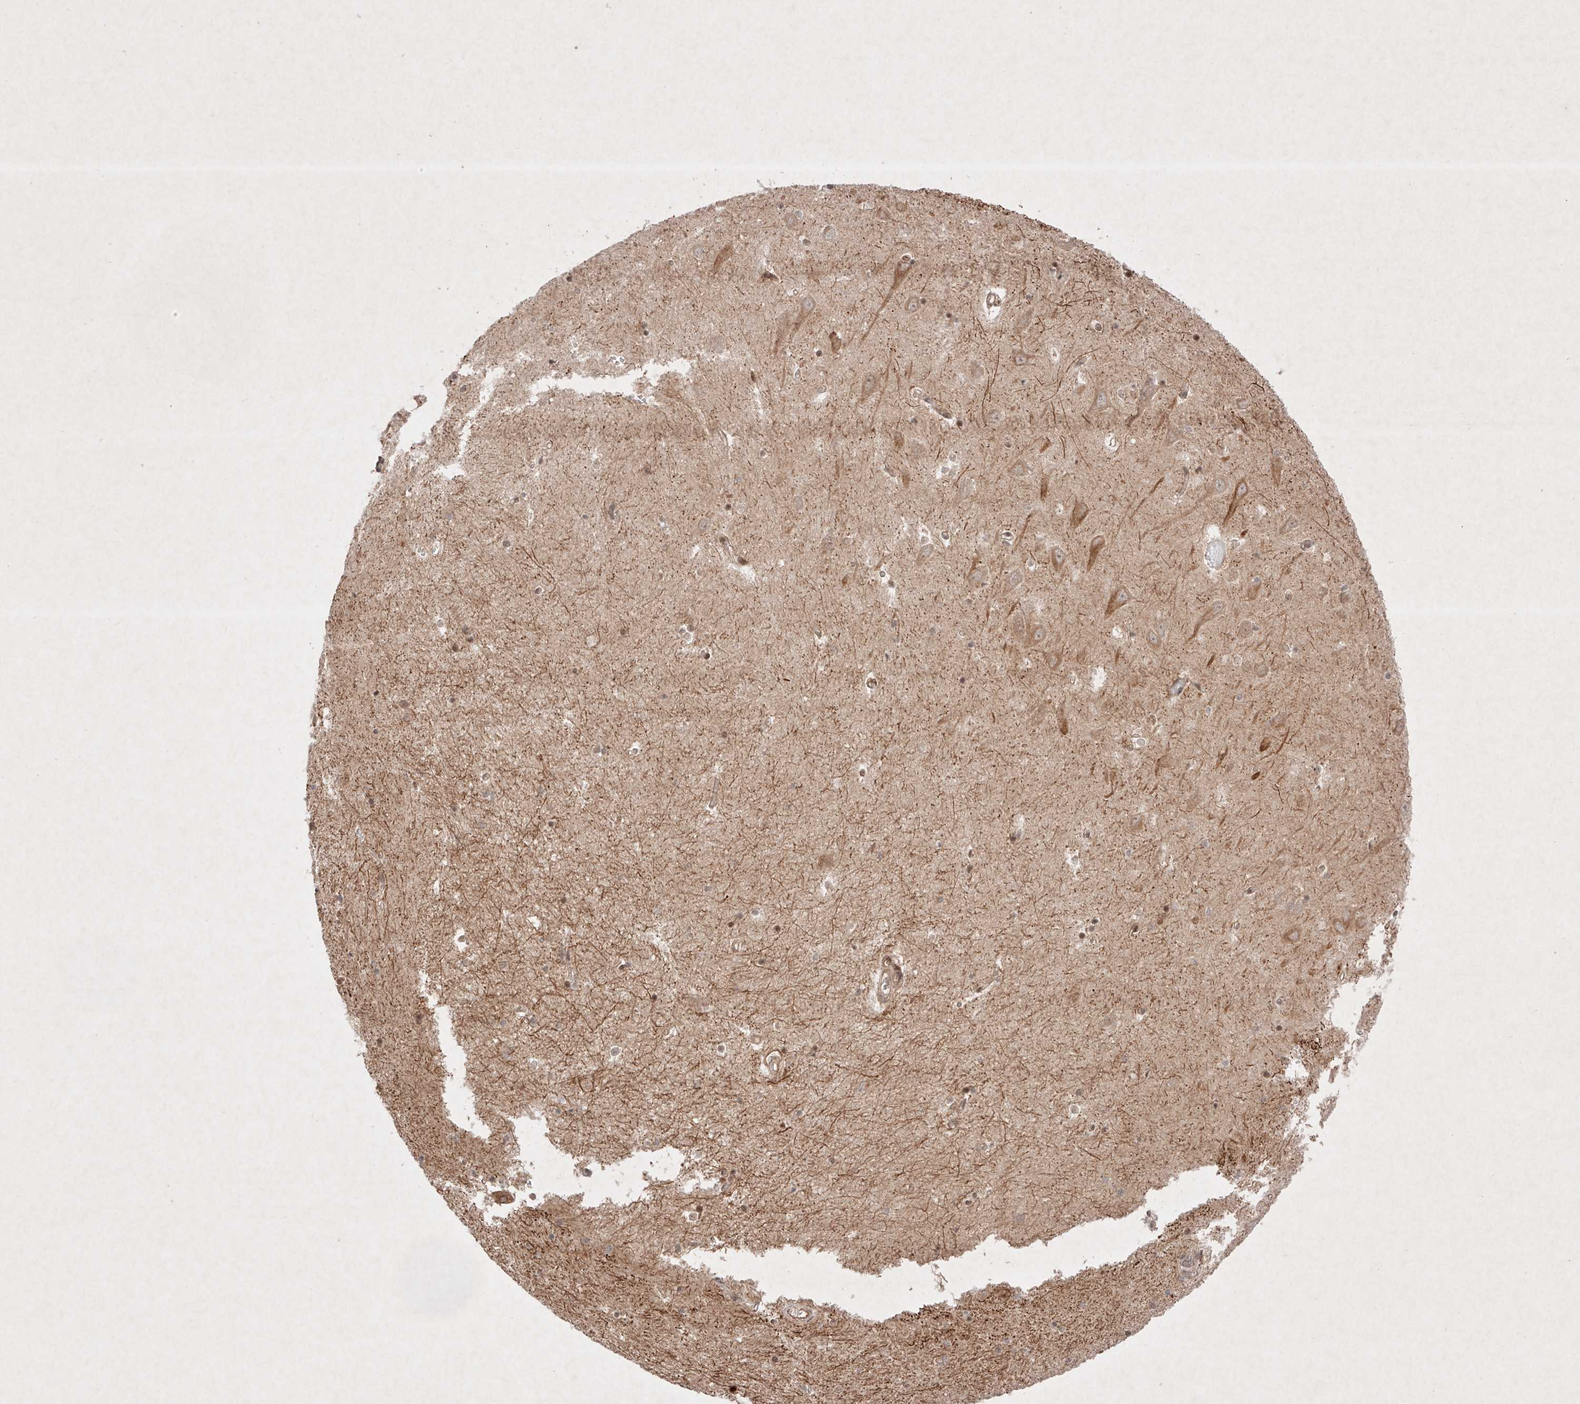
{"staining": {"intensity": "moderate", "quantity": "<25%", "location": "nuclear"}, "tissue": "hippocampus", "cell_type": "Glial cells", "image_type": "normal", "snomed": [{"axis": "morphology", "description": "Normal tissue, NOS"}, {"axis": "topography", "description": "Hippocampus"}], "caption": "Brown immunohistochemical staining in normal hippocampus demonstrates moderate nuclear staining in approximately <25% of glial cells. The staining was performed using DAB (3,3'-diaminobenzidine), with brown indicating positive protein expression. Nuclei are stained blue with hematoxylin.", "gene": "RNF31", "patient": {"sex": "male", "age": 70}}